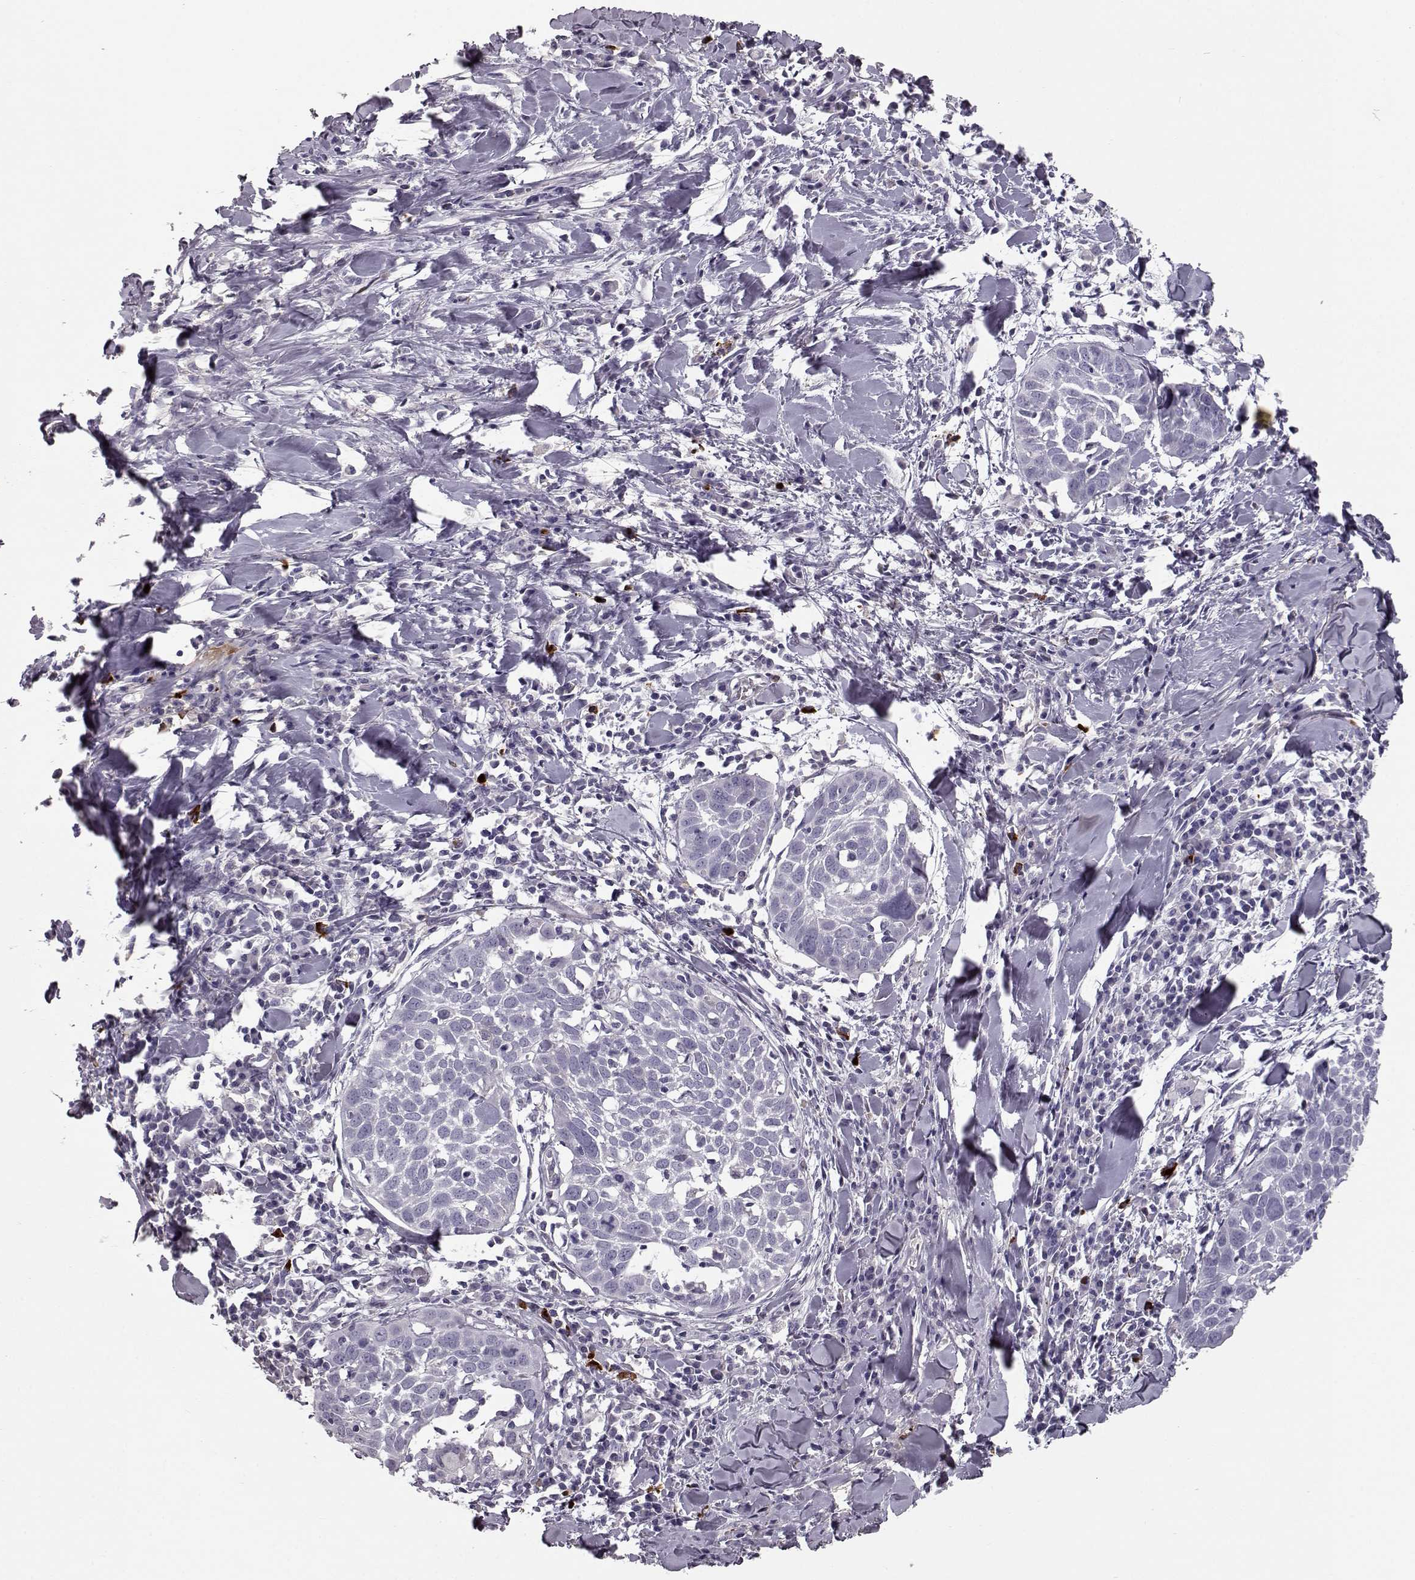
{"staining": {"intensity": "negative", "quantity": "none", "location": "none"}, "tissue": "lung cancer", "cell_type": "Tumor cells", "image_type": "cancer", "snomed": [{"axis": "morphology", "description": "Squamous cell carcinoma, NOS"}, {"axis": "topography", "description": "Lung"}], "caption": "Lung cancer was stained to show a protein in brown. There is no significant positivity in tumor cells. (Stains: DAB (3,3'-diaminobenzidine) IHC with hematoxylin counter stain, Microscopy: brightfield microscopy at high magnification).", "gene": "CCL19", "patient": {"sex": "male", "age": 57}}